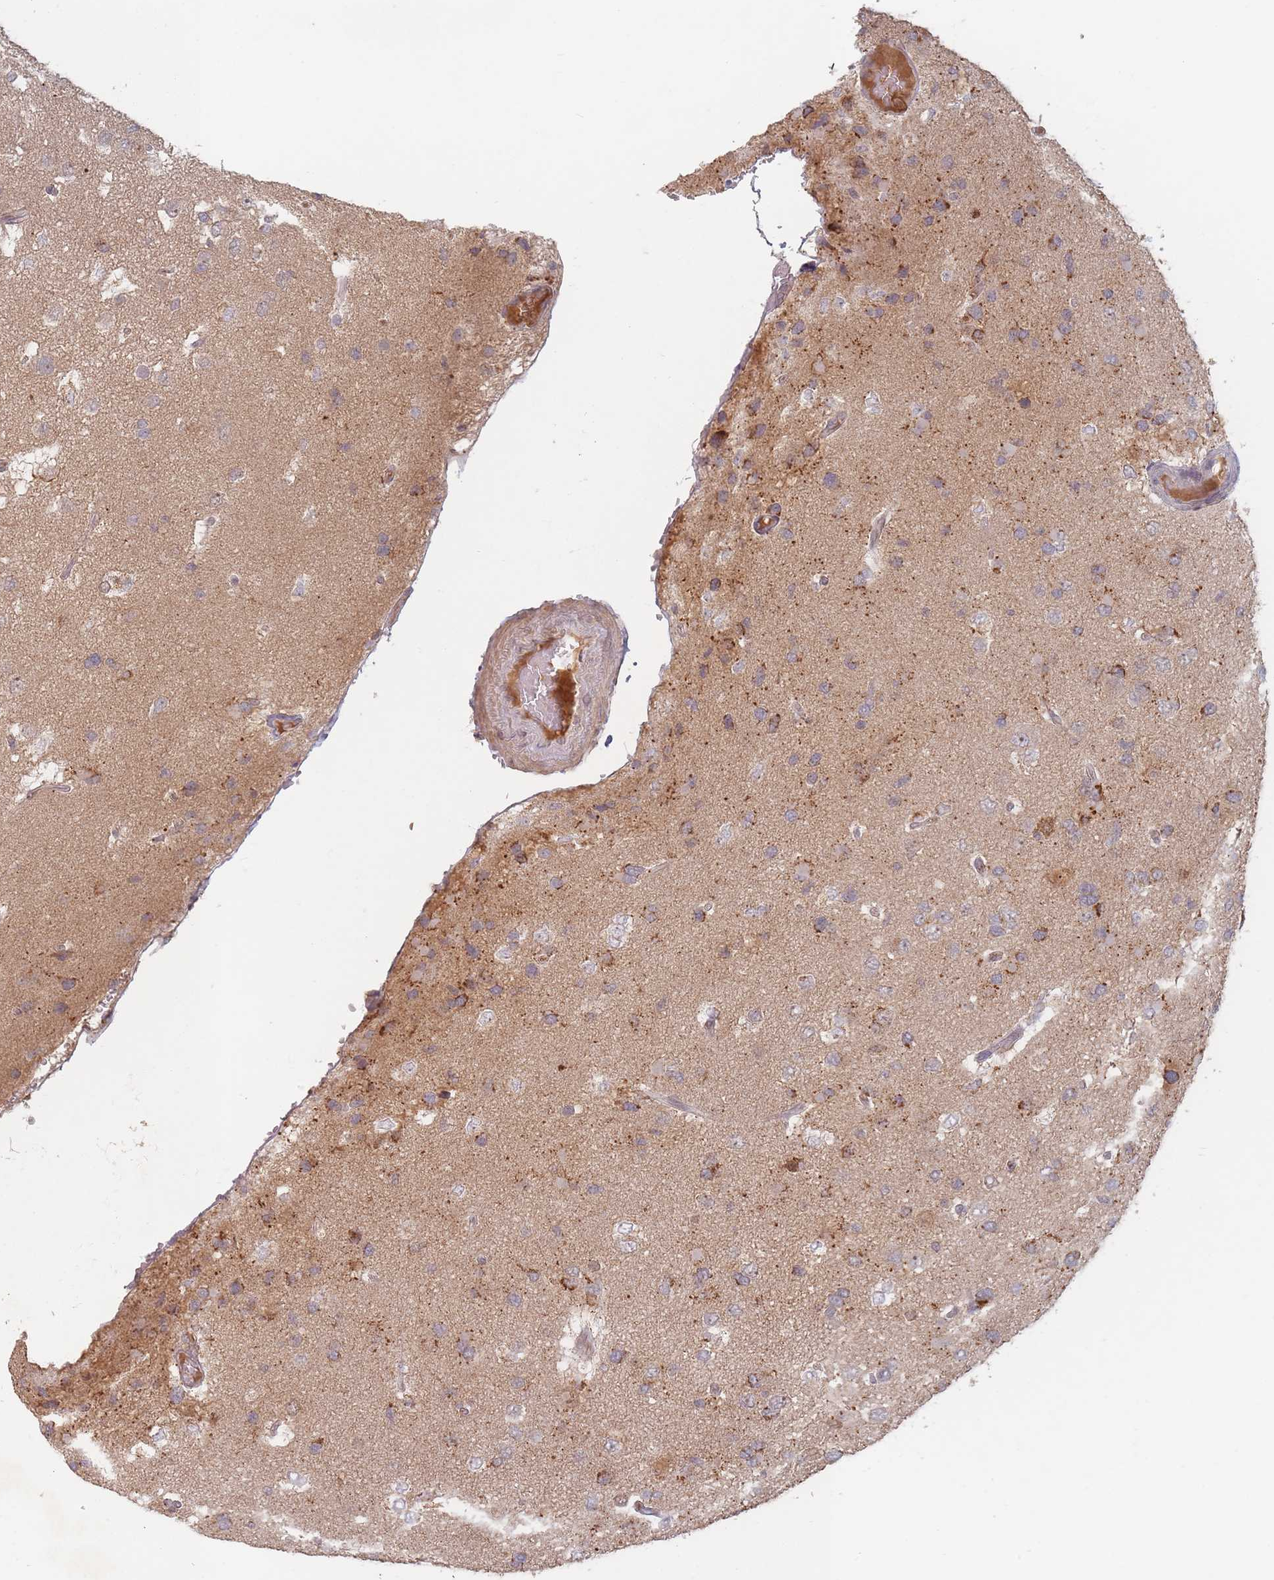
{"staining": {"intensity": "moderate", "quantity": "<25%", "location": "cytoplasmic/membranous"}, "tissue": "glioma", "cell_type": "Tumor cells", "image_type": "cancer", "snomed": [{"axis": "morphology", "description": "Glioma, malignant, High grade"}, {"axis": "topography", "description": "Brain"}], "caption": "Tumor cells exhibit moderate cytoplasmic/membranous staining in approximately <25% of cells in glioma.", "gene": "OR2M4", "patient": {"sex": "male", "age": 53}}